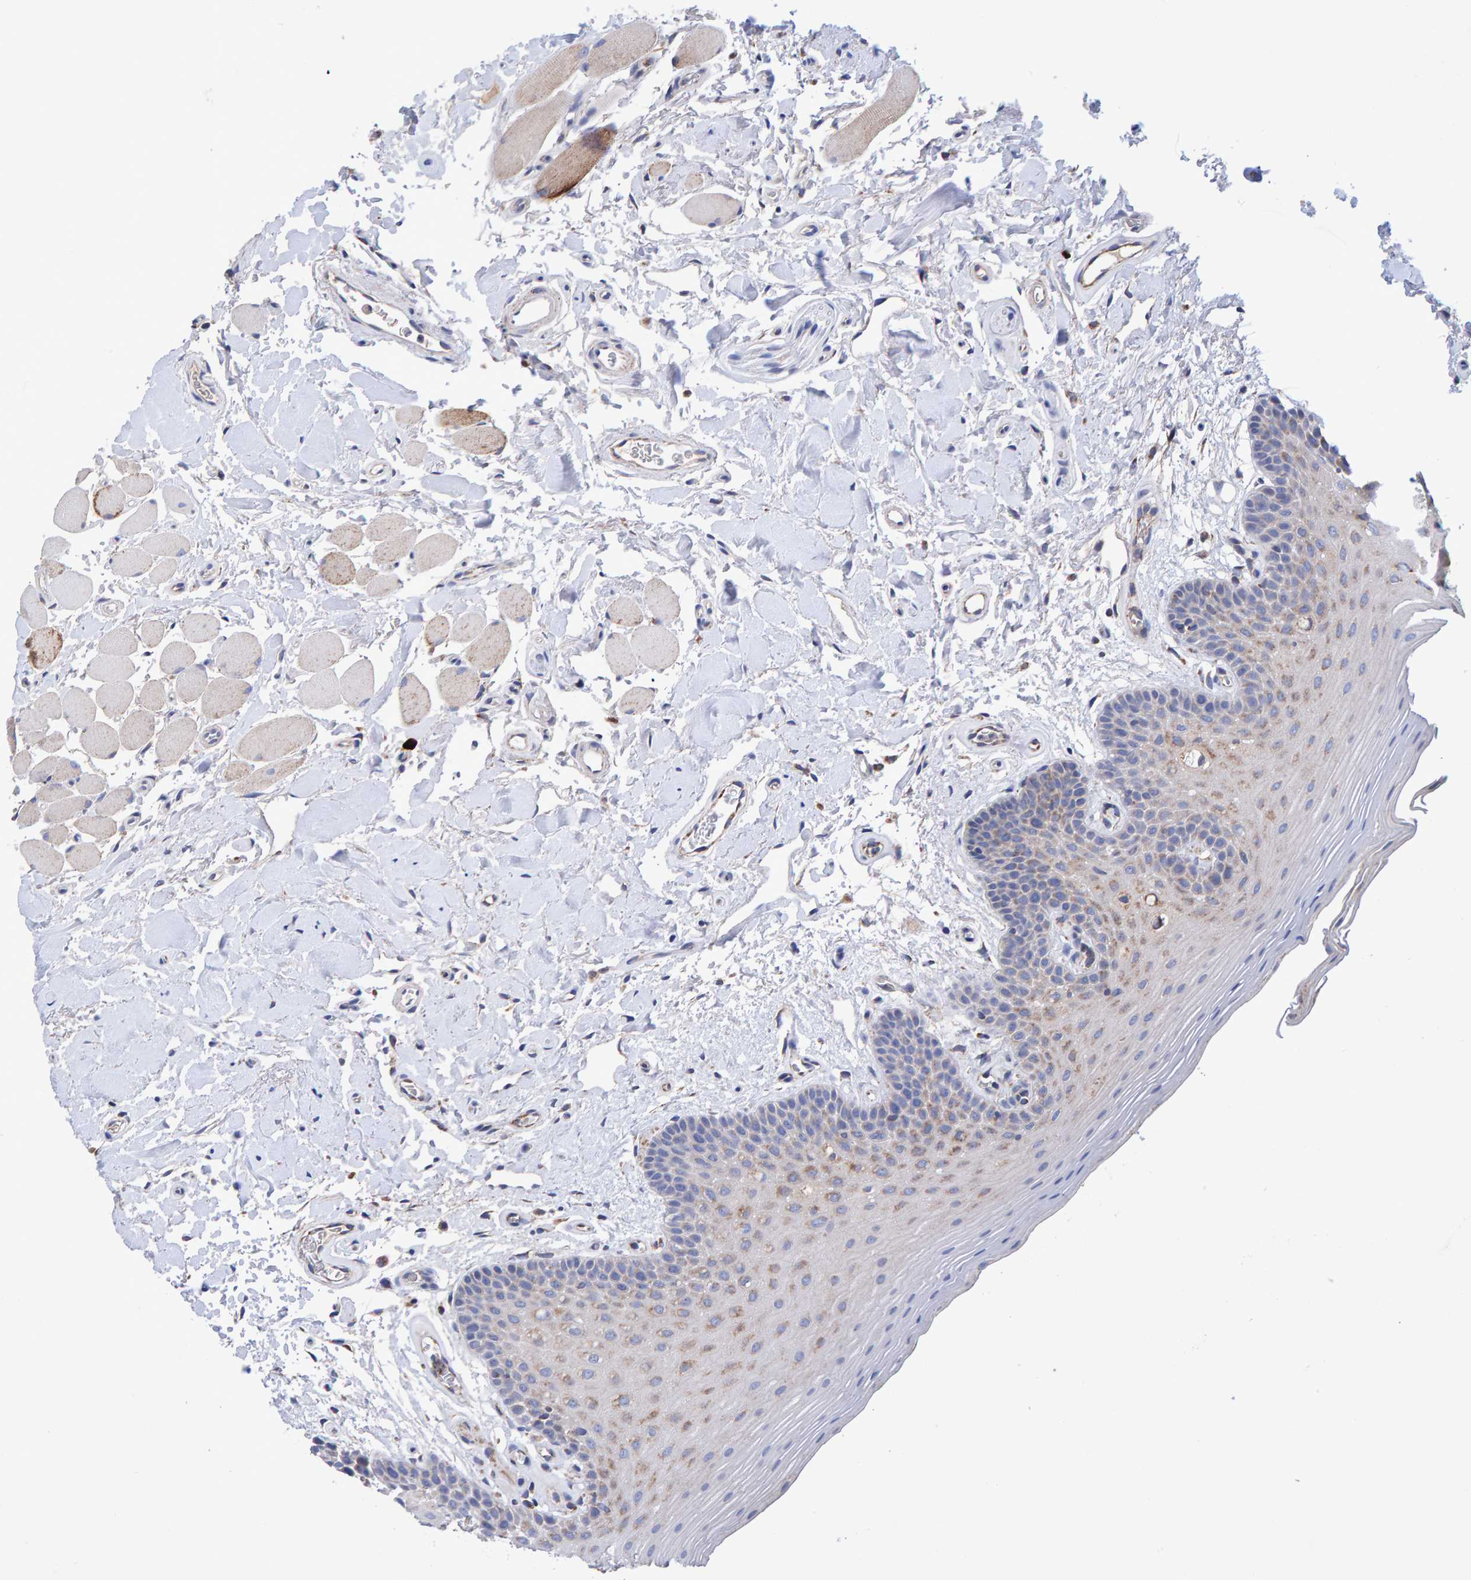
{"staining": {"intensity": "weak", "quantity": "25%-75%", "location": "cytoplasmic/membranous"}, "tissue": "oral mucosa", "cell_type": "Squamous epithelial cells", "image_type": "normal", "snomed": [{"axis": "morphology", "description": "Normal tissue, NOS"}, {"axis": "topography", "description": "Oral tissue"}], "caption": "The image demonstrates a brown stain indicating the presence of a protein in the cytoplasmic/membranous of squamous epithelial cells in oral mucosa.", "gene": "EFR3A", "patient": {"sex": "male", "age": 62}}